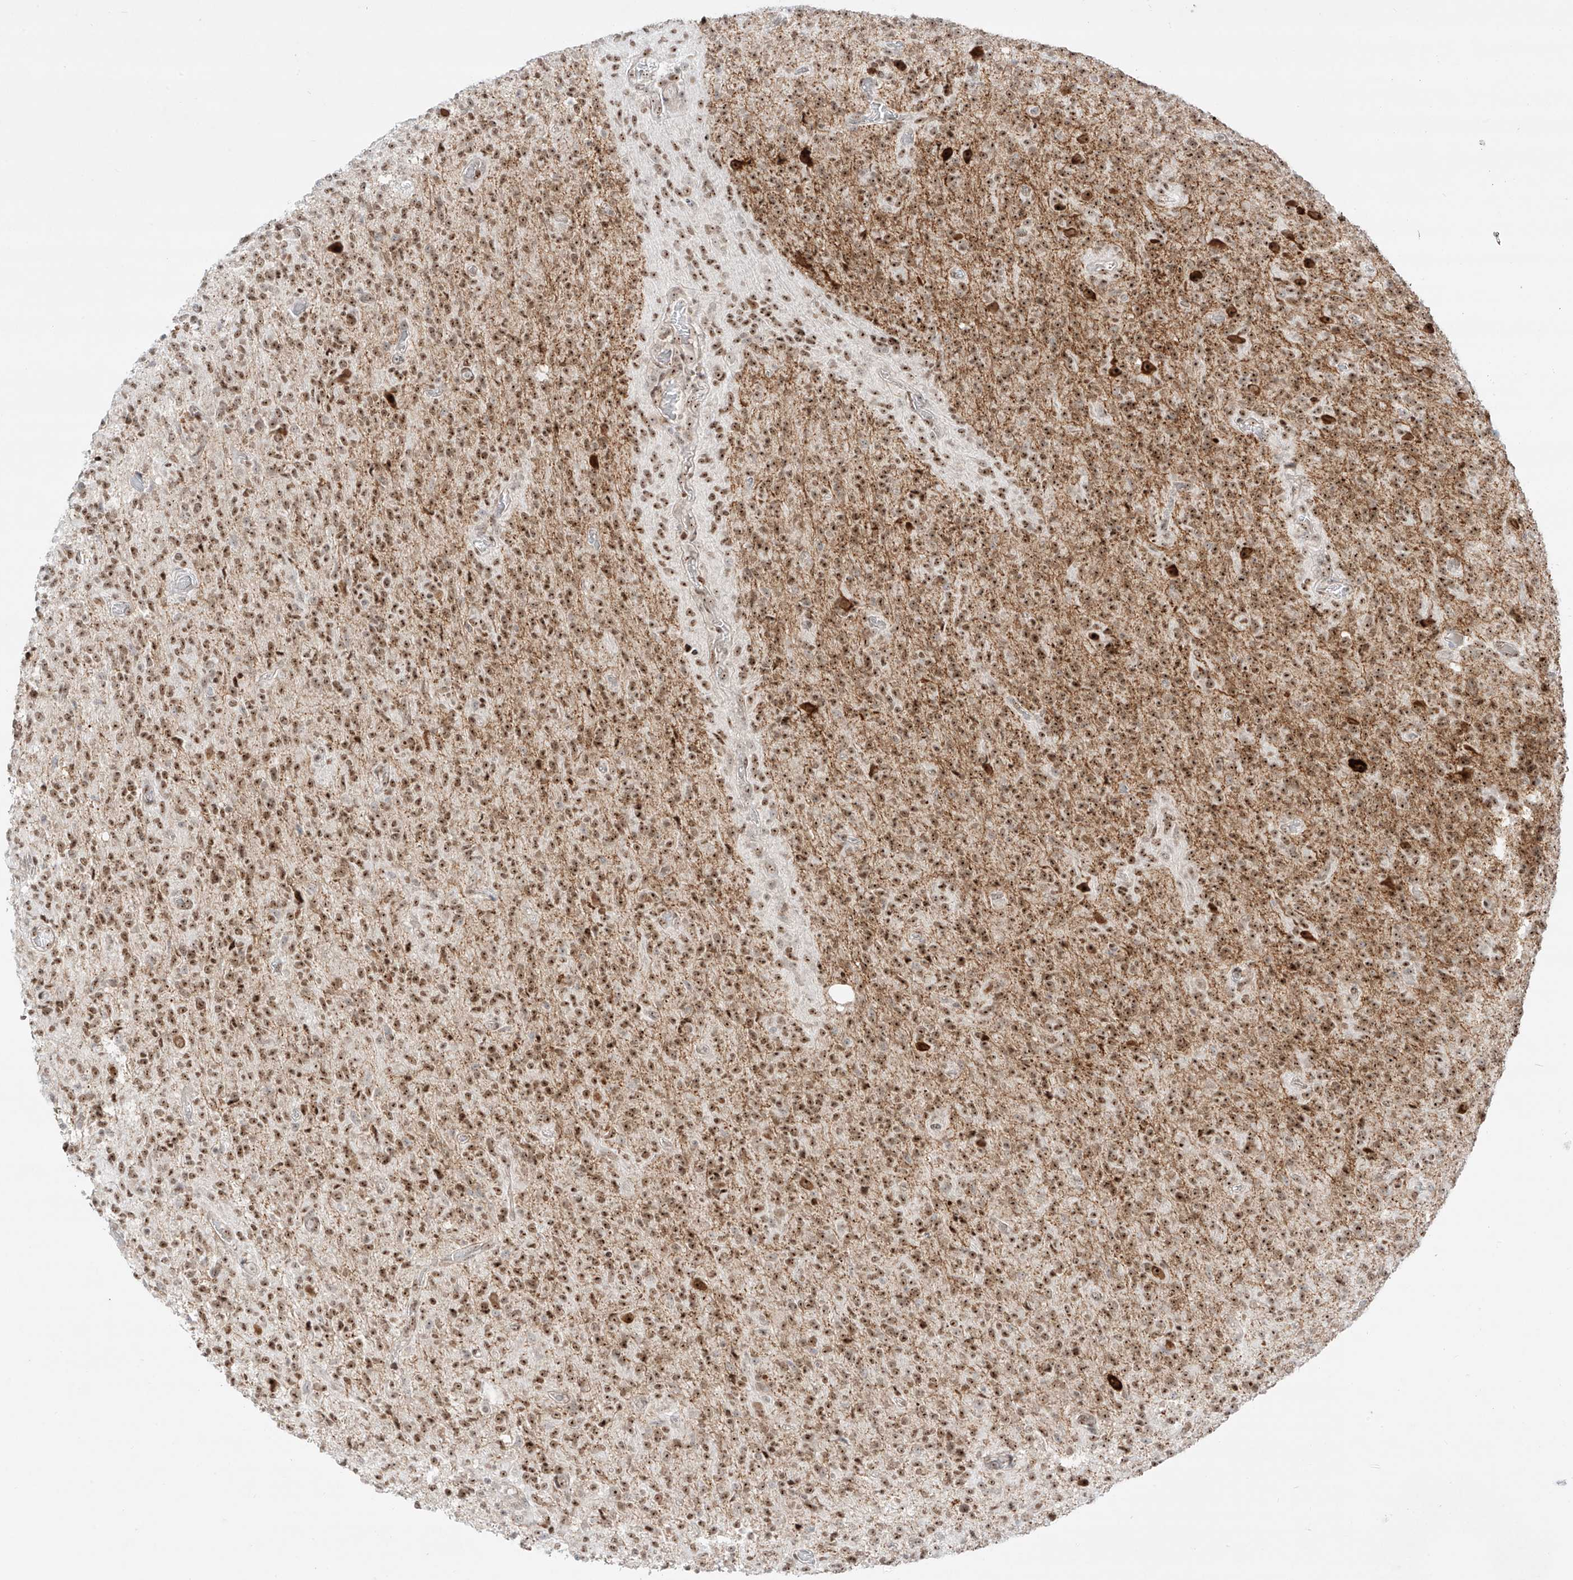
{"staining": {"intensity": "moderate", "quantity": ">75%", "location": "nuclear"}, "tissue": "glioma", "cell_type": "Tumor cells", "image_type": "cancer", "snomed": [{"axis": "morphology", "description": "Glioma, malignant, High grade"}, {"axis": "topography", "description": "Brain"}], "caption": "Glioma stained with immunohistochemistry shows moderate nuclear expression in approximately >75% of tumor cells.", "gene": "ZNF512", "patient": {"sex": "female", "age": 57}}